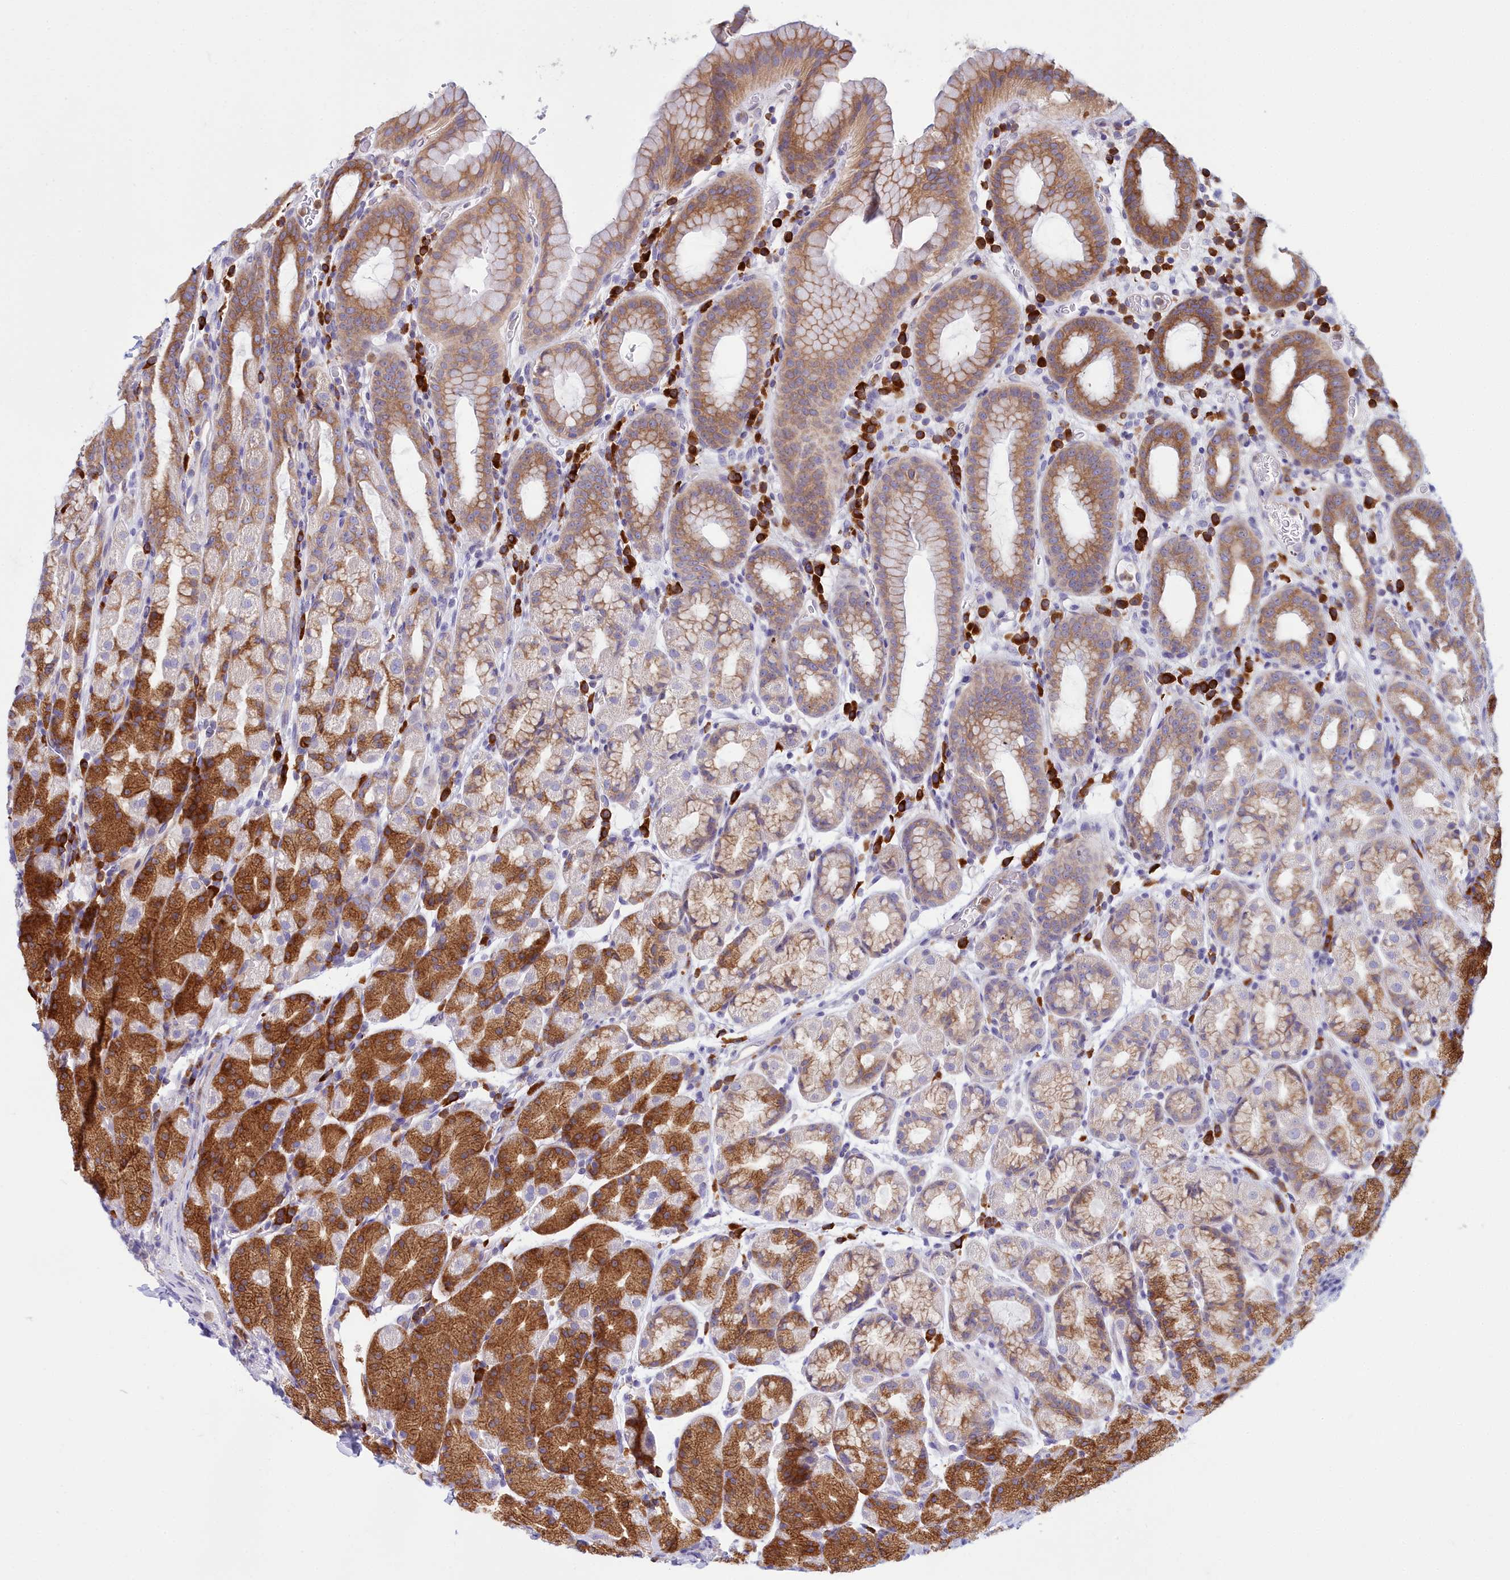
{"staining": {"intensity": "strong", "quantity": "25%-75%", "location": "cytoplasmic/membranous"}, "tissue": "stomach", "cell_type": "Glandular cells", "image_type": "normal", "snomed": [{"axis": "morphology", "description": "Normal tissue, NOS"}, {"axis": "topography", "description": "Stomach, upper"}, {"axis": "topography", "description": "Stomach, lower"}, {"axis": "topography", "description": "Small intestine"}], "caption": "IHC photomicrograph of unremarkable stomach: human stomach stained using IHC exhibits high levels of strong protein expression localized specifically in the cytoplasmic/membranous of glandular cells, appearing as a cytoplasmic/membranous brown color.", "gene": "HM13", "patient": {"sex": "male", "age": 68}}